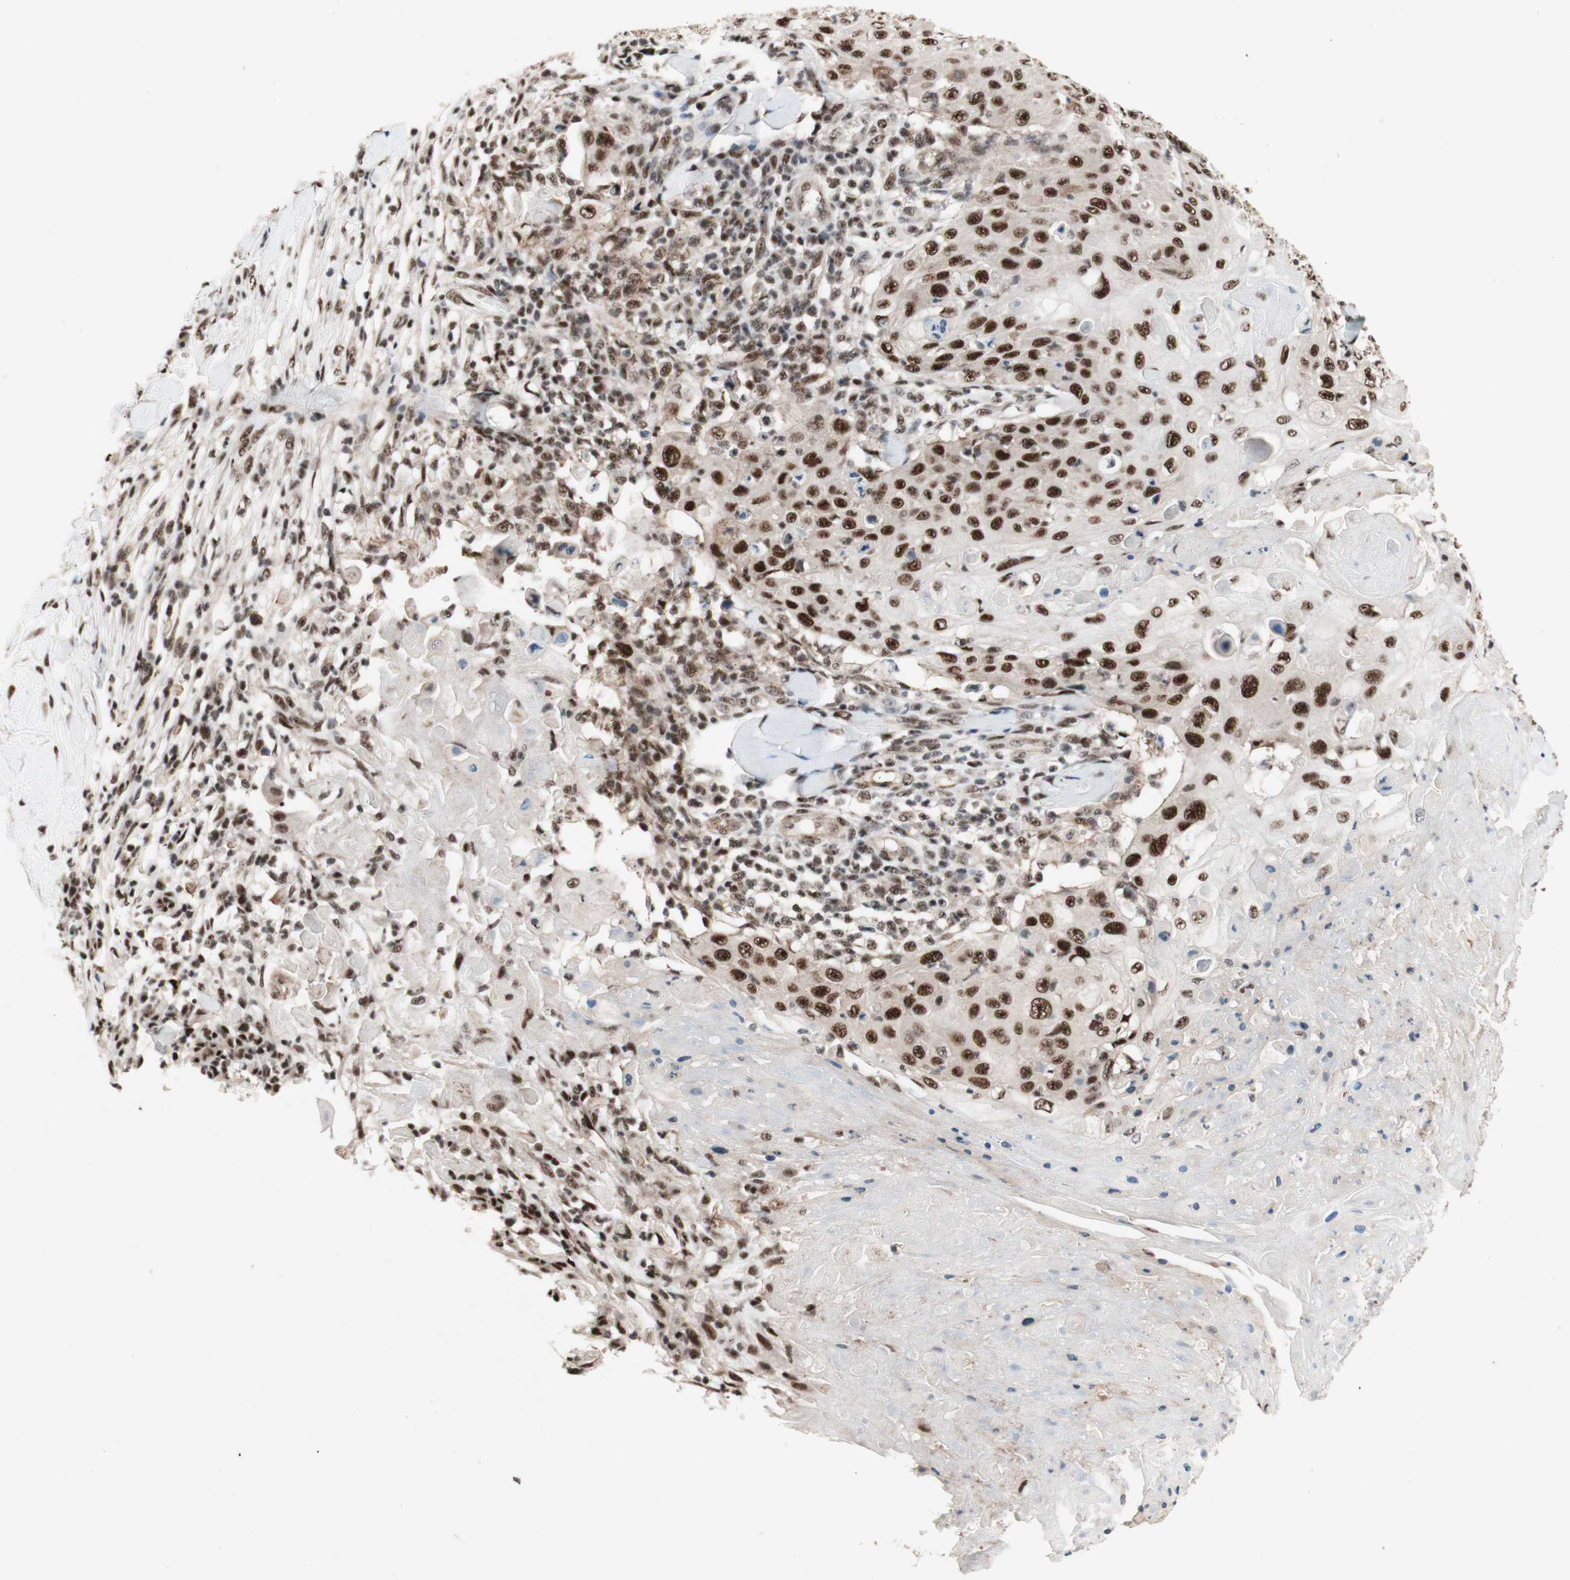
{"staining": {"intensity": "strong", "quantity": ">75%", "location": "nuclear"}, "tissue": "skin cancer", "cell_type": "Tumor cells", "image_type": "cancer", "snomed": [{"axis": "morphology", "description": "Squamous cell carcinoma, NOS"}, {"axis": "topography", "description": "Skin"}], "caption": "DAB immunohistochemical staining of skin cancer demonstrates strong nuclear protein expression in about >75% of tumor cells.", "gene": "TLE1", "patient": {"sex": "male", "age": 86}}